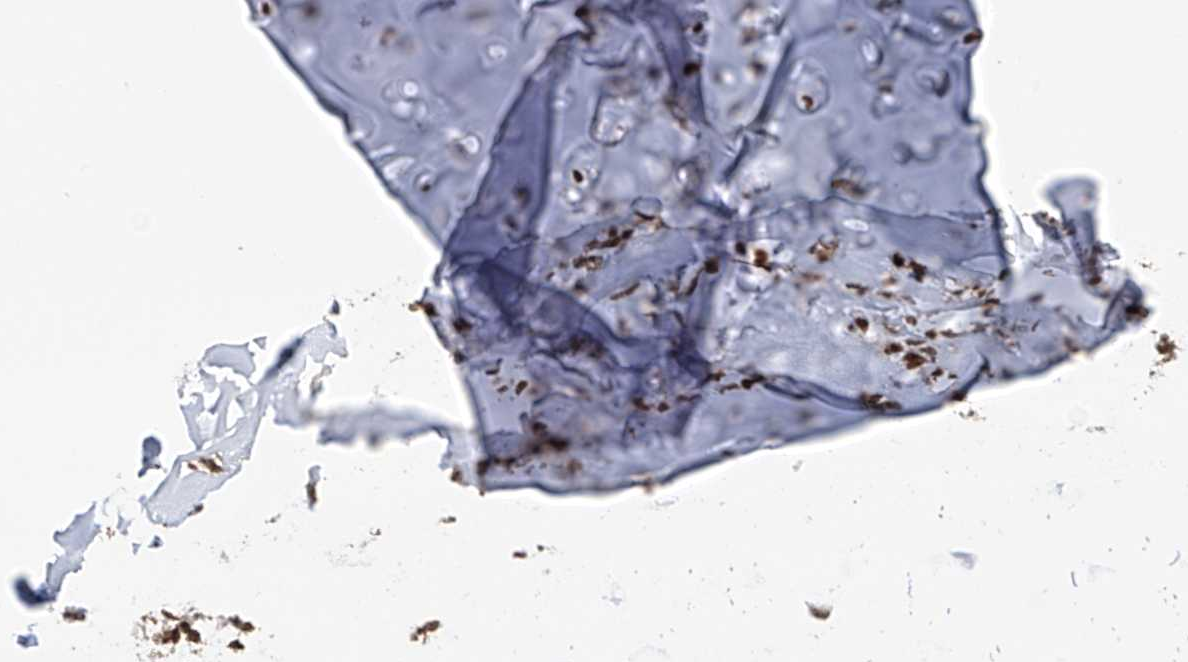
{"staining": {"intensity": "strong", "quantity": ">75%", "location": "nuclear"}, "tissue": "adipose tissue", "cell_type": "Adipocytes", "image_type": "normal", "snomed": [{"axis": "morphology", "description": "Normal tissue, NOS"}, {"axis": "morphology", "description": "Basal cell carcinoma"}, {"axis": "topography", "description": "Cartilage tissue"}, {"axis": "topography", "description": "Nasopharynx"}, {"axis": "topography", "description": "Oral tissue"}], "caption": "A brown stain shows strong nuclear staining of a protein in adipocytes of benign adipose tissue. (DAB = brown stain, brightfield microscopy at high magnification).", "gene": "PAK1IP1", "patient": {"sex": "female", "age": 77}}